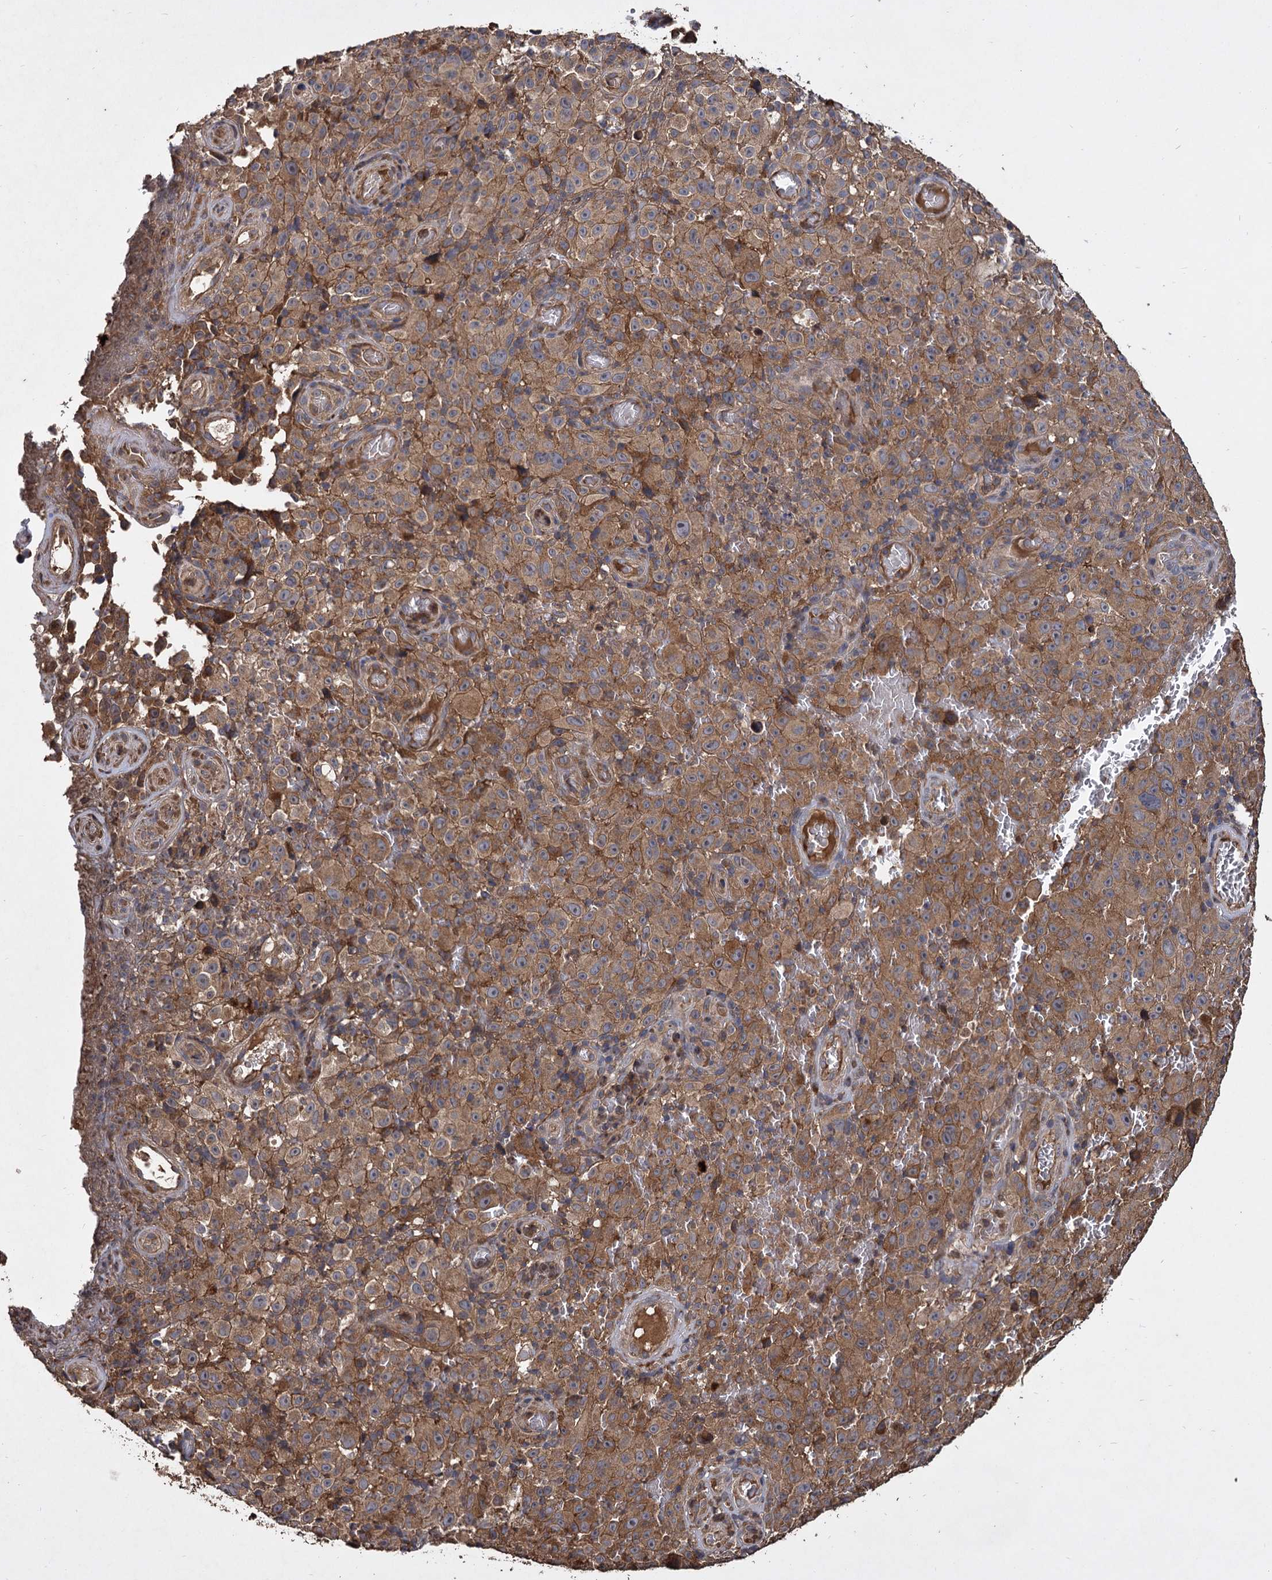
{"staining": {"intensity": "moderate", "quantity": ">75%", "location": "cytoplasmic/membranous"}, "tissue": "melanoma", "cell_type": "Tumor cells", "image_type": "cancer", "snomed": [{"axis": "morphology", "description": "Malignant melanoma, NOS"}, {"axis": "topography", "description": "Skin"}], "caption": "High-power microscopy captured an immunohistochemistry (IHC) histopathology image of melanoma, revealing moderate cytoplasmic/membranous staining in about >75% of tumor cells.", "gene": "GCLC", "patient": {"sex": "female", "age": 82}}